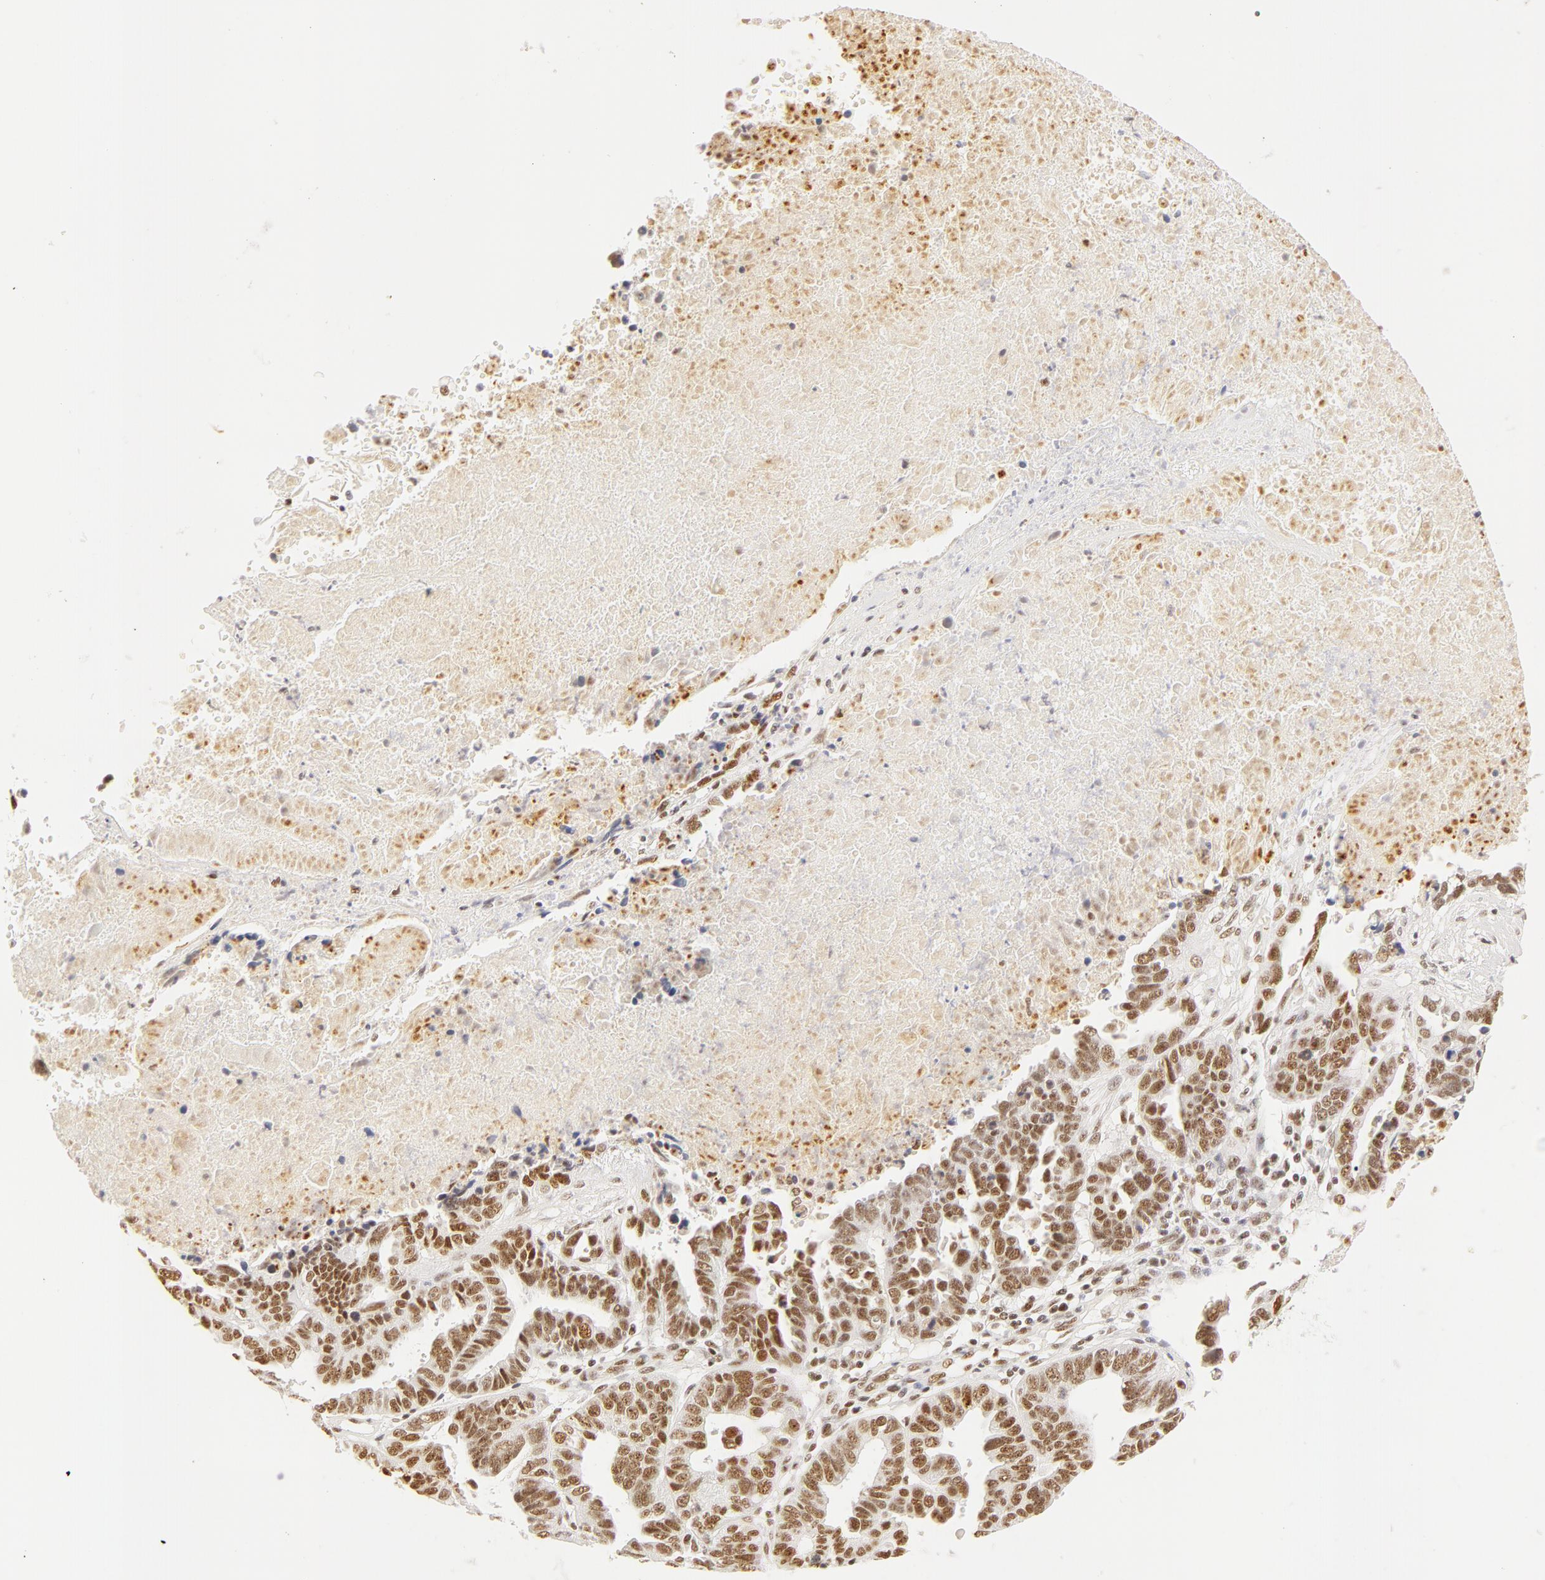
{"staining": {"intensity": "weak", "quantity": ">75%", "location": "nuclear"}, "tissue": "ovarian cancer", "cell_type": "Tumor cells", "image_type": "cancer", "snomed": [{"axis": "morphology", "description": "Carcinoma, endometroid"}, {"axis": "morphology", "description": "Cystadenocarcinoma, serous, NOS"}, {"axis": "topography", "description": "Ovary"}], "caption": "Ovarian cancer was stained to show a protein in brown. There is low levels of weak nuclear positivity in approximately >75% of tumor cells.", "gene": "RBM39", "patient": {"sex": "female", "age": 45}}